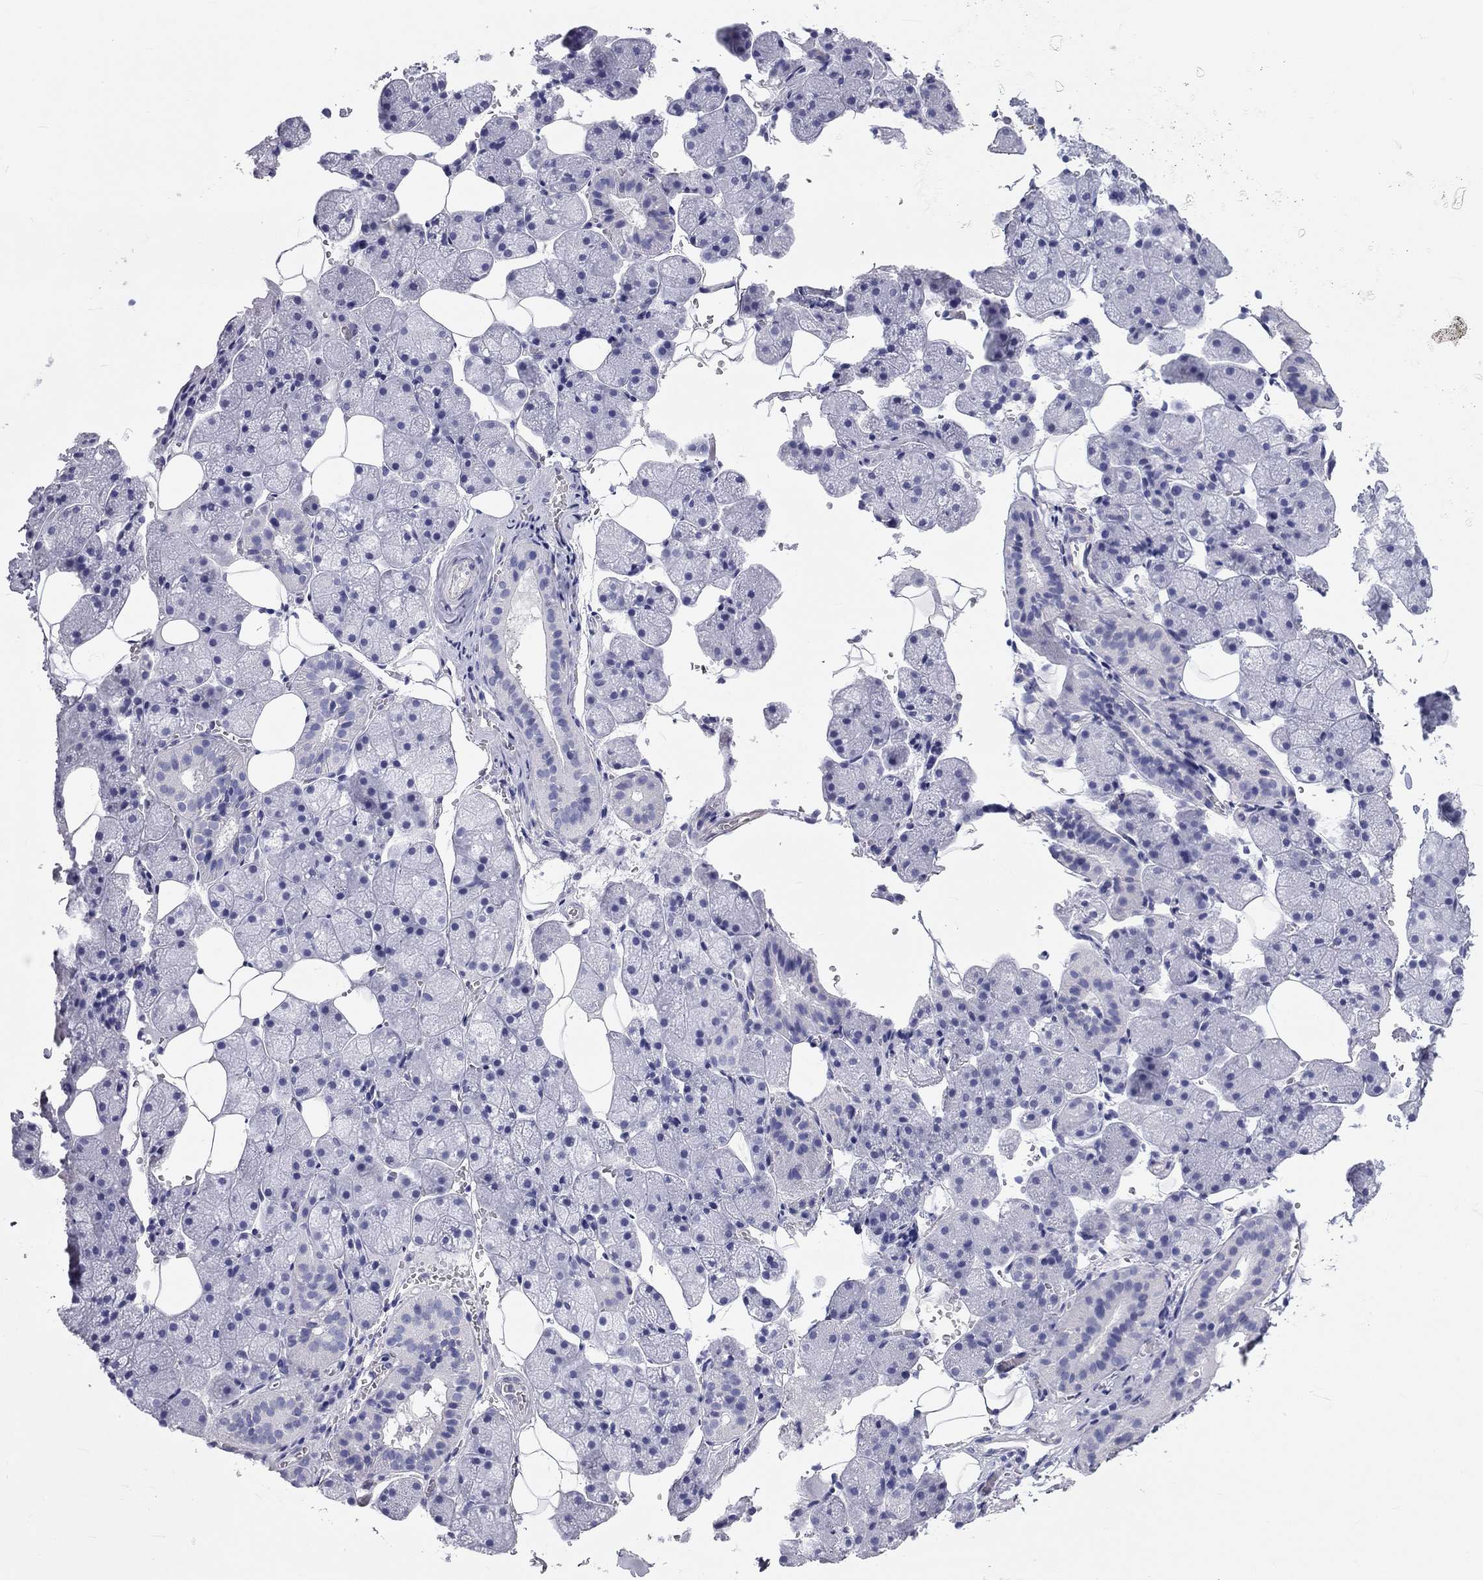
{"staining": {"intensity": "negative", "quantity": "none", "location": "none"}, "tissue": "salivary gland", "cell_type": "Glandular cells", "image_type": "normal", "snomed": [{"axis": "morphology", "description": "Normal tissue, NOS"}, {"axis": "topography", "description": "Salivary gland"}], "caption": "DAB immunohistochemical staining of benign salivary gland exhibits no significant expression in glandular cells.", "gene": "DNALI1", "patient": {"sex": "male", "age": 38}}